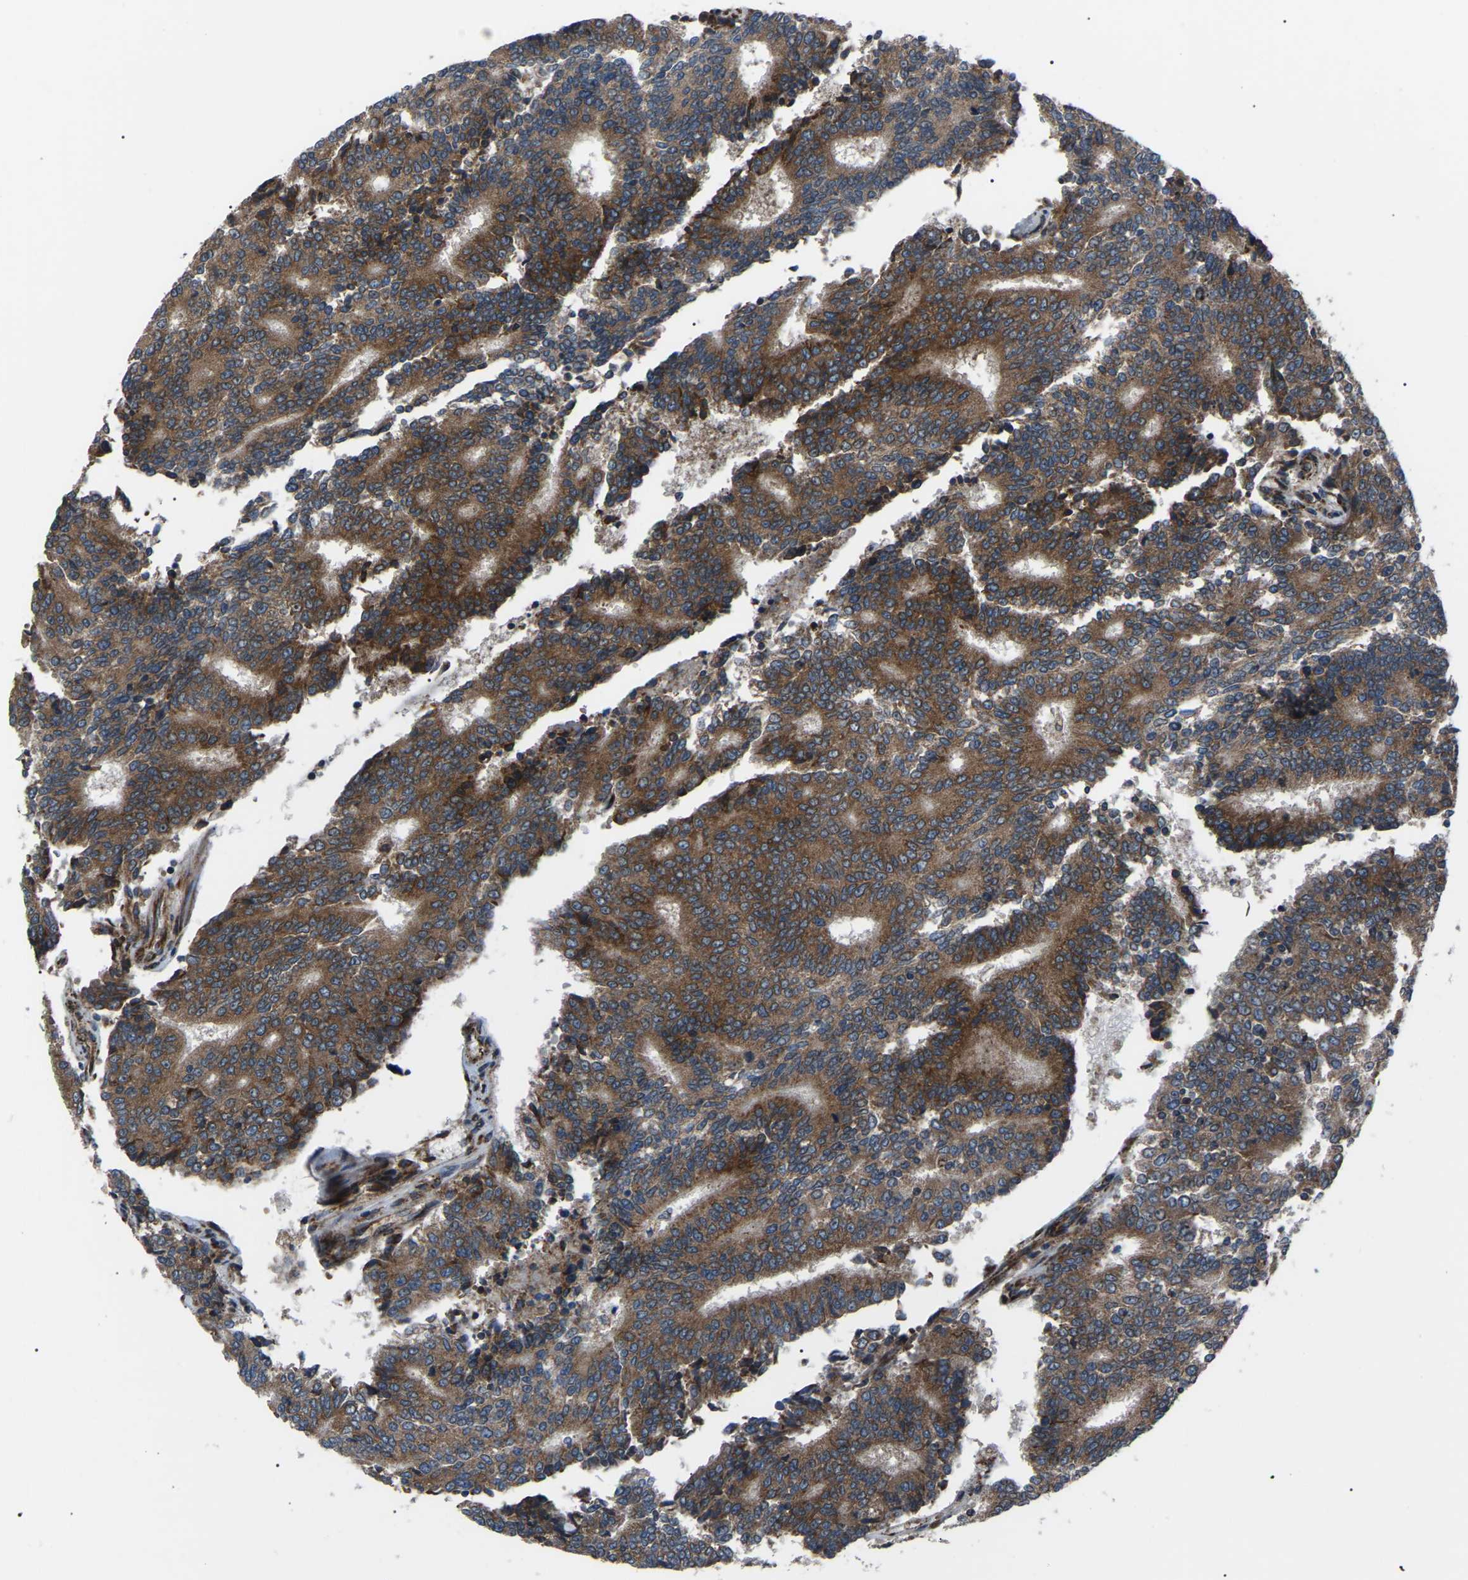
{"staining": {"intensity": "strong", "quantity": ">75%", "location": "cytoplasmic/membranous"}, "tissue": "prostate cancer", "cell_type": "Tumor cells", "image_type": "cancer", "snomed": [{"axis": "morphology", "description": "Normal tissue, NOS"}, {"axis": "morphology", "description": "Adenocarcinoma, High grade"}, {"axis": "topography", "description": "Prostate"}, {"axis": "topography", "description": "Seminal veicle"}], "caption": "Brown immunohistochemical staining in human adenocarcinoma (high-grade) (prostate) reveals strong cytoplasmic/membranous positivity in approximately >75% of tumor cells.", "gene": "AGO2", "patient": {"sex": "male", "age": 55}}